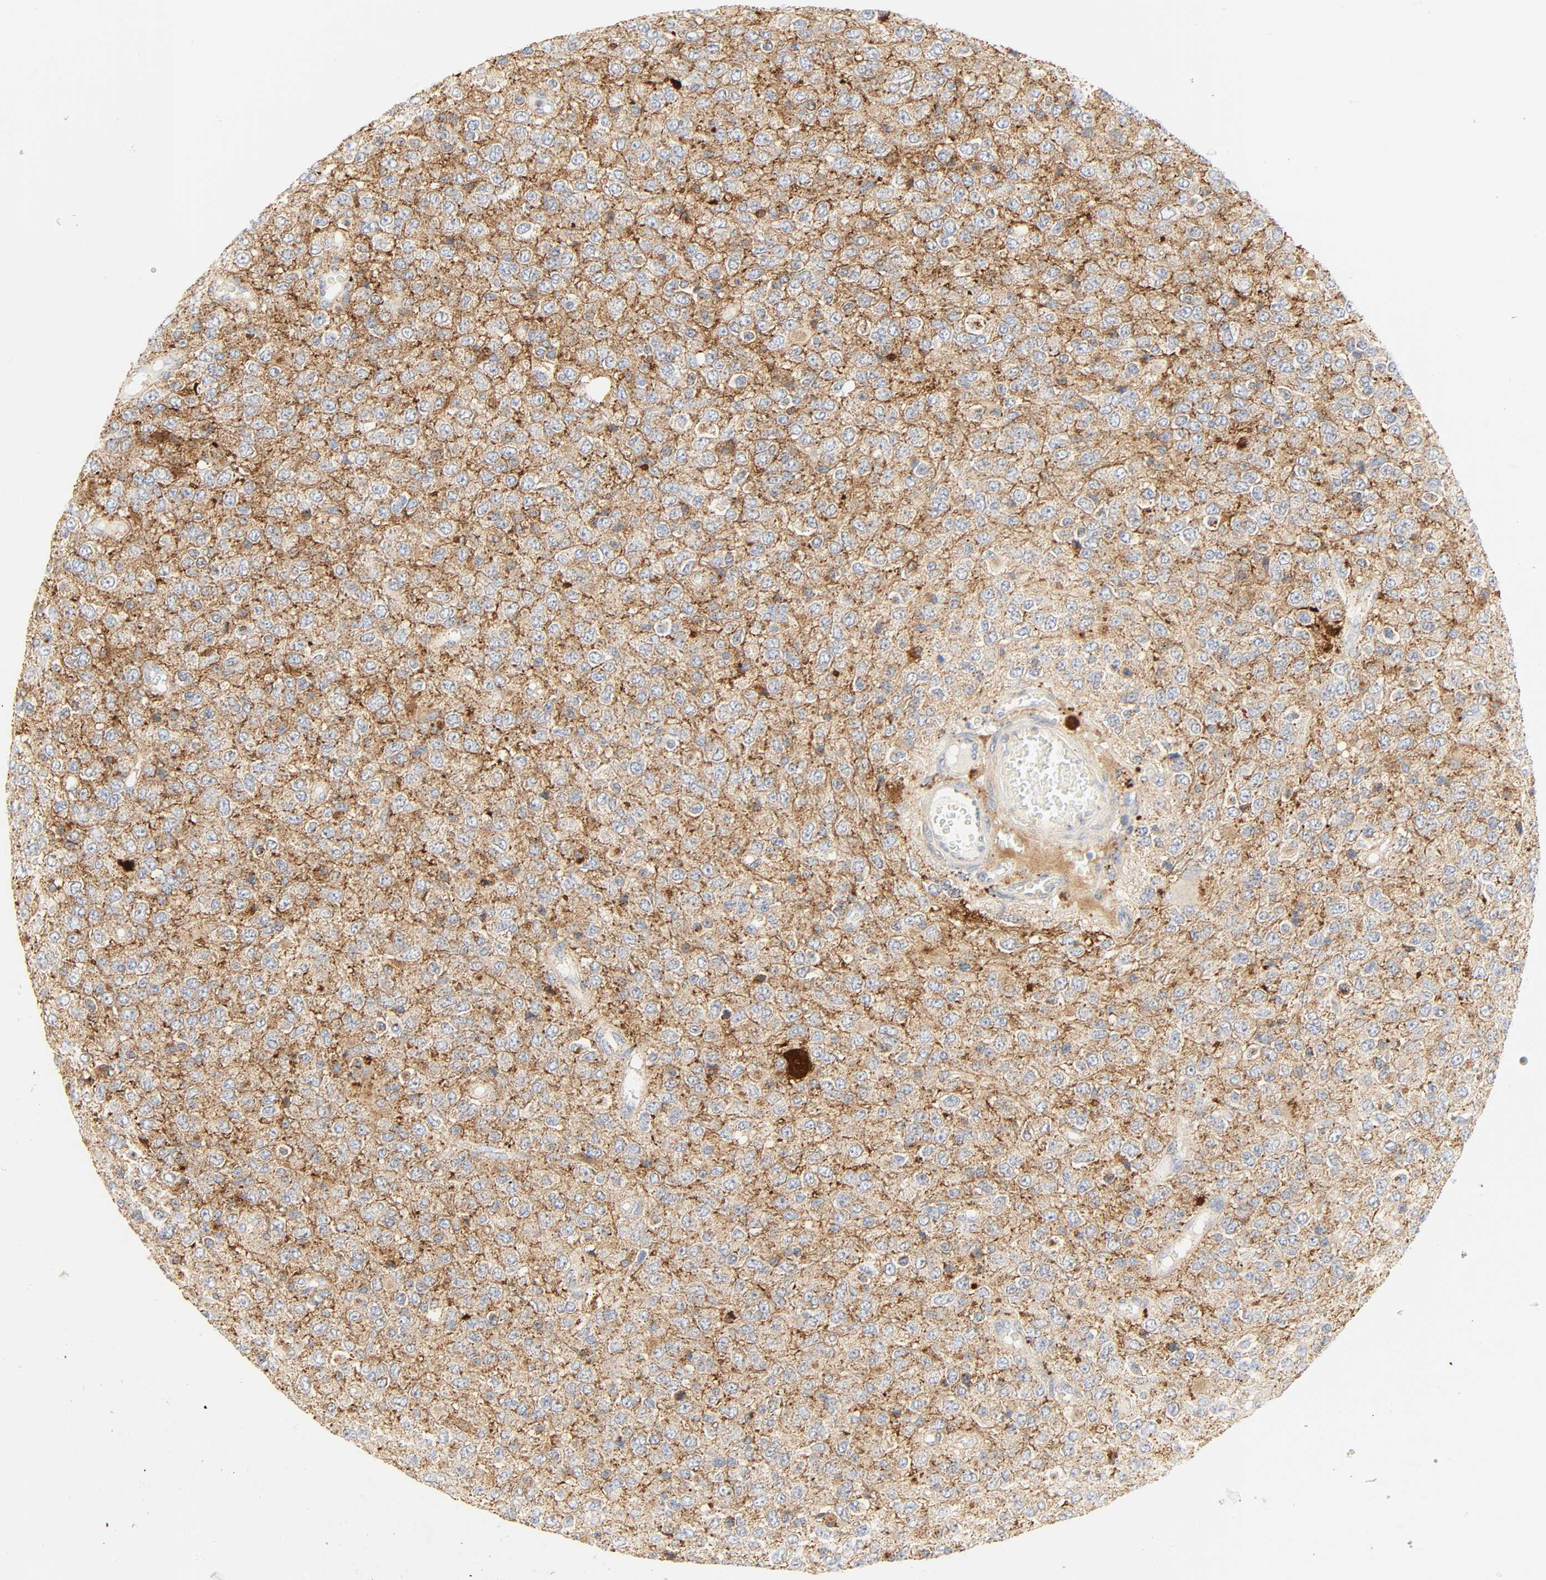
{"staining": {"intensity": "negative", "quantity": "none", "location": "none"}, "tissue": "glioma", "cell_type": "Tumor cells", "image_type": "cancer", "snomed": [{"axis": "morphology", "description": "Glioma, malignant, High grade"}, {"axis": "topography", "description": "pancreas cauda"}], "caption": "Immunohistochemical staining of malignant glioma (high-grade) exhibits no significant staining in tumor cells. The staining was performed using DAB to visualize the protein expression in brown, while the nuclei were stained in blue with hematoxylin (Magnification: 20x).", "gene": "CAMK2A", "patient": {"sex": "male", "age": 60}}